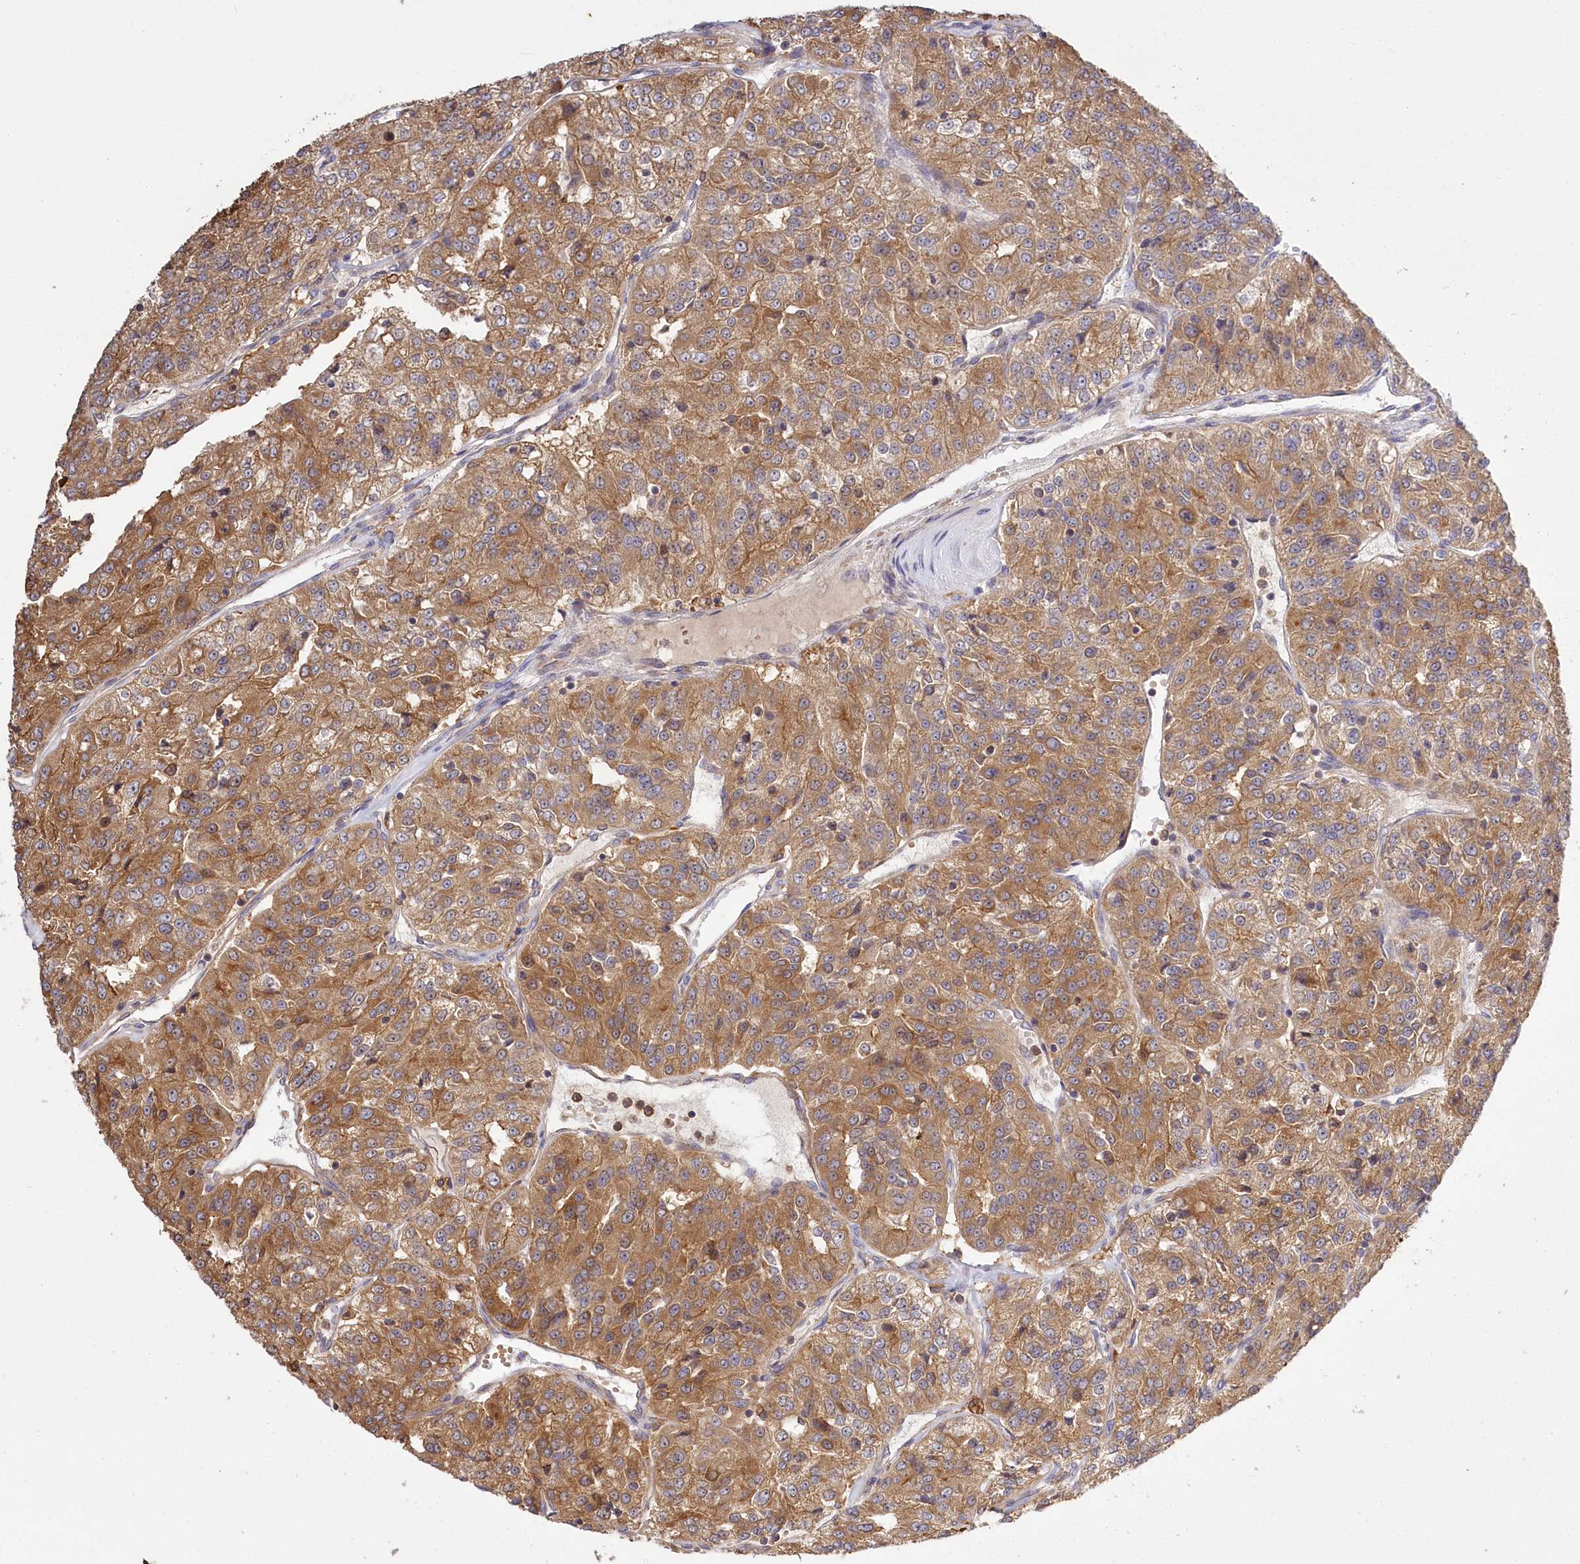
{"staining": {"intensity": "moderate", "quantity": ">75%", "location": "cytoplasmic/membranous"}, "tissue": "renal cancer", "cell_type": "Tumor cells", "image_type": "cancer", "snomed": [{"axis": "morphology", "description": "Adenocarcinoma, NOS"}, {"axis": "topography", "description": "Kidney"}], "caption": "Adenocarcinoma (renal) tissue exhibits moderate cytoplasmic/membranous staining in approximately >75% of tumor cells, visualized by immunohistochemistry. (Brightfield microscopy of DAB IHC at high magnification).", "gene": "CARD19", "patient": {"sex": "female", "age": 63}}